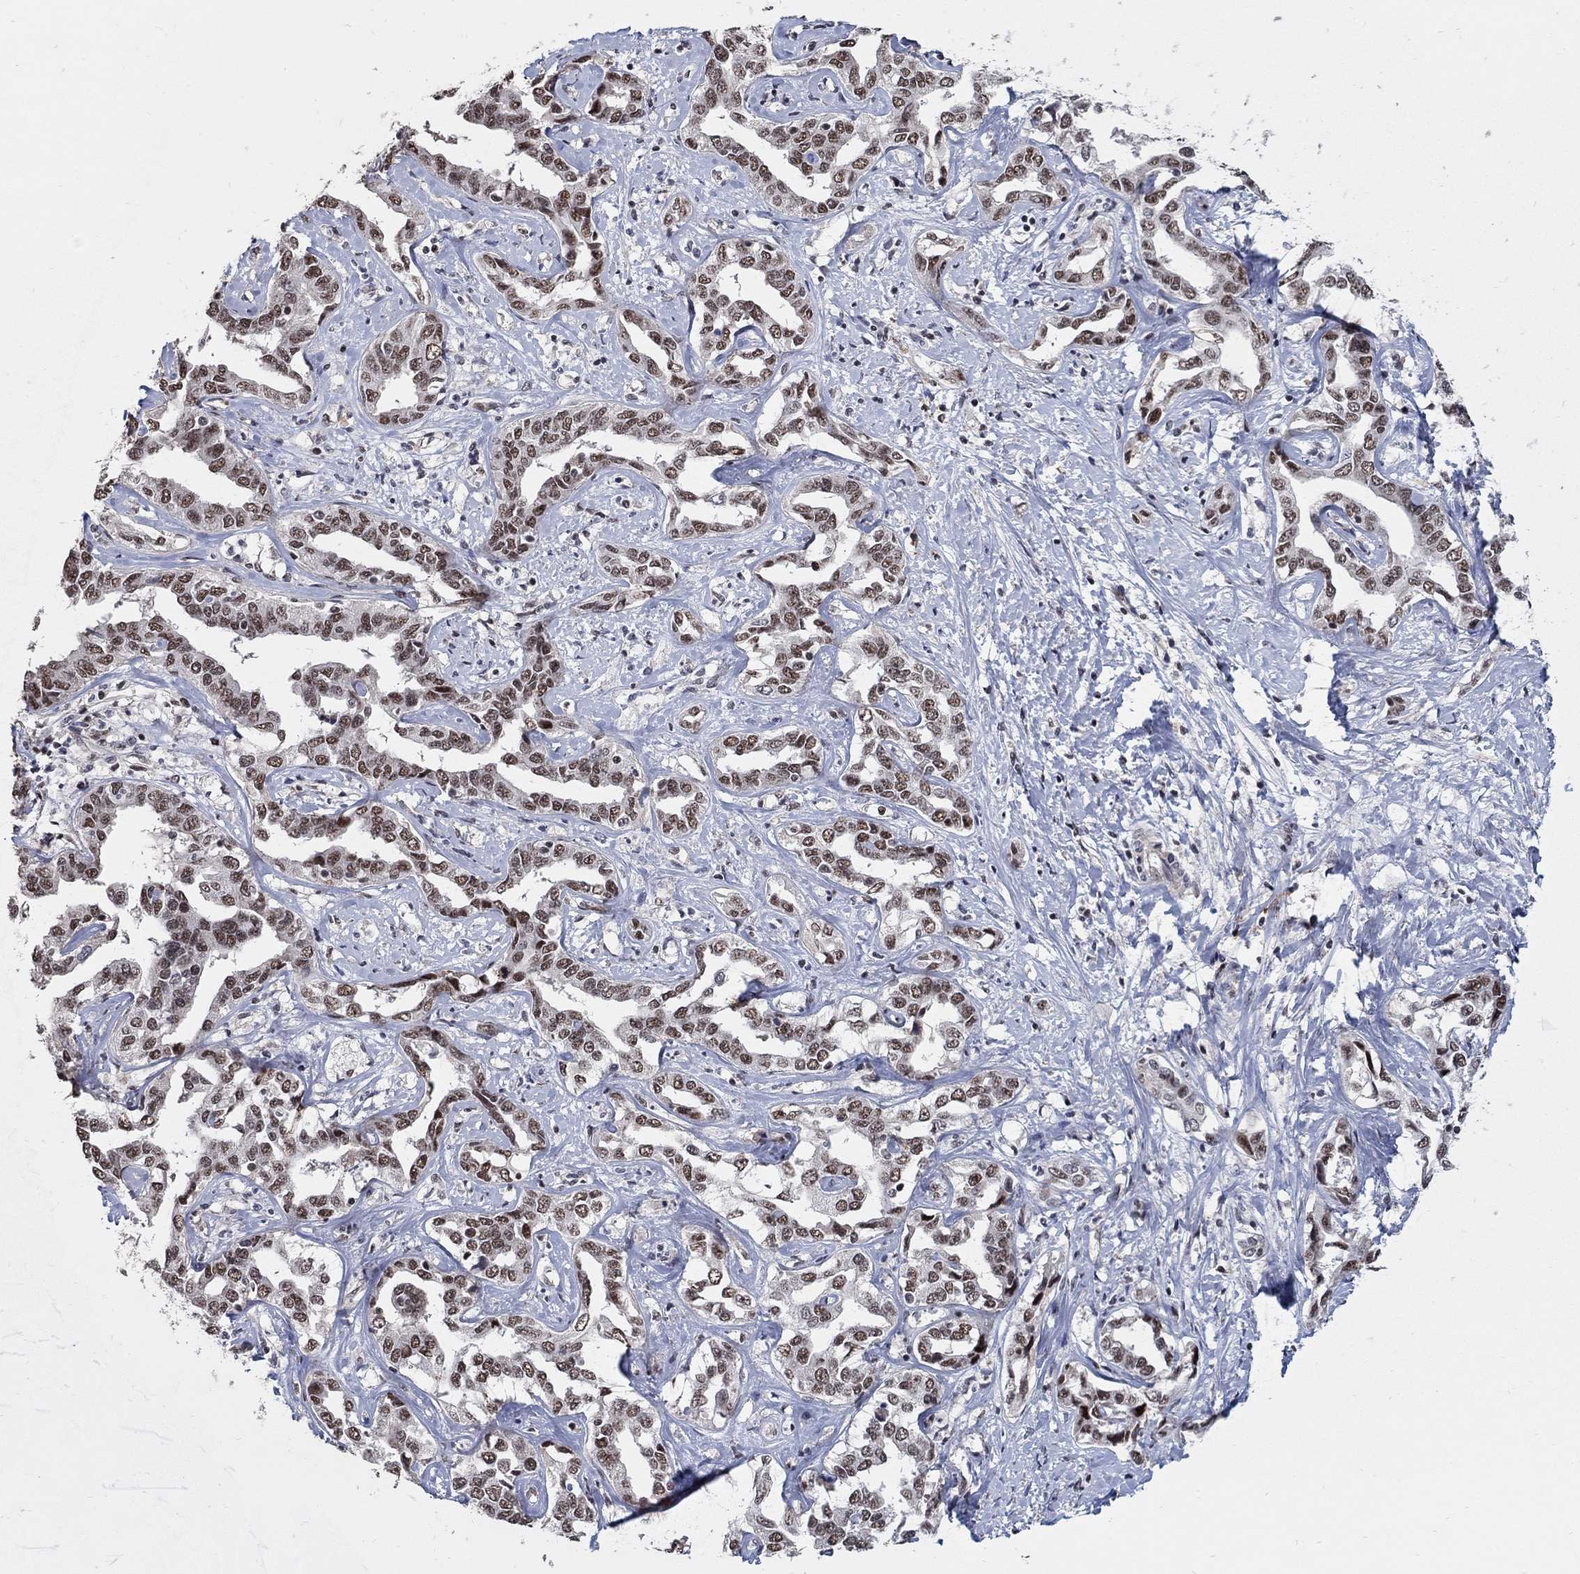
{"staining": {"intensity": "moderate", "quantity": "25%-75%", "location": "nuclear"}, "tissue": "liver cancer", "cell_type": "Tumor cells", "image_type": "cancer", "snomed": [{"axis": "morphology", "description": "Cholangiocarcinoma"}, {"axis": "topography", "description": "Liver"}], "caption": "Immunohistochemistry histopathology image of cholangiocarcinoma (liver) stained for a protein (brown), which shows medium levels of moderate nuclear positivity in approximately 25%-75% of tumor cells.", "gene": "PNISR", "patient": {"sex": "male", "age": 59}}